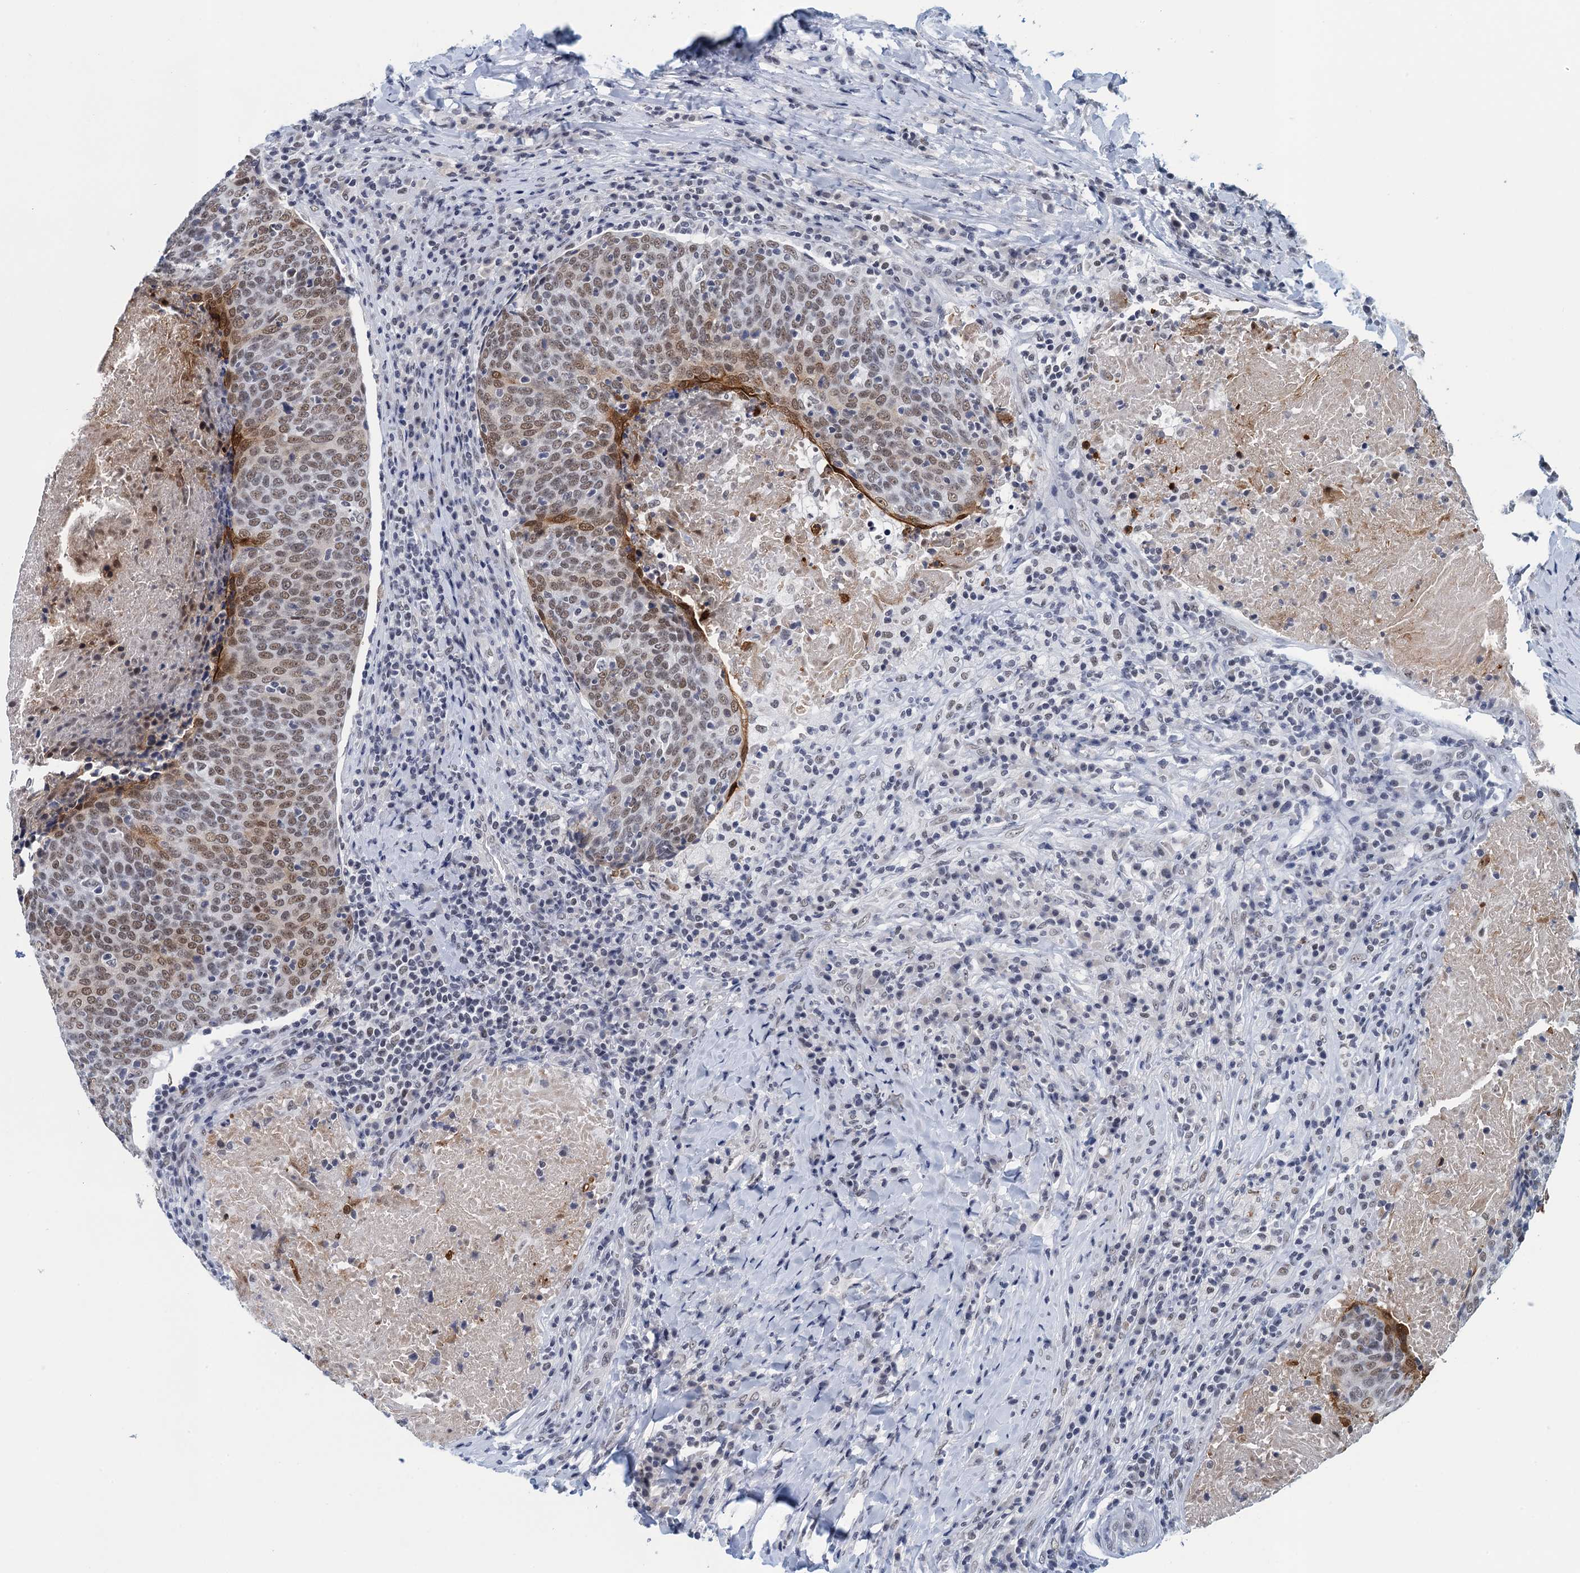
{"staining": {"intensity": "moderate", "quantity": ">75%", "location": "cytoplasmic/membranous,nuclear"}, "tissue": "head and neck cancer", "cell_type": "Tumor cells", "image_type": "cancer", "snomed": [{"axis": "morphology", "description": "Squamous cell carcinoma, NOS"}, {"axis": "morphology", "description": "Squamous cell carcinoma, metastatic, NOS"}, {"axis": "topography", "description": "Lymph node"}, {"axis": "topography", "description": "Head-Neck"}], "caption": "Protein expression analysis of metastatic squamous cell carcinoma (head and neck) displays moderate cytoplasmic/membranous and nuclear expression in approximately >75% of tumor cells.", "gene": "EPS8L1", "patient": {"sex": "male", "age": 62}}